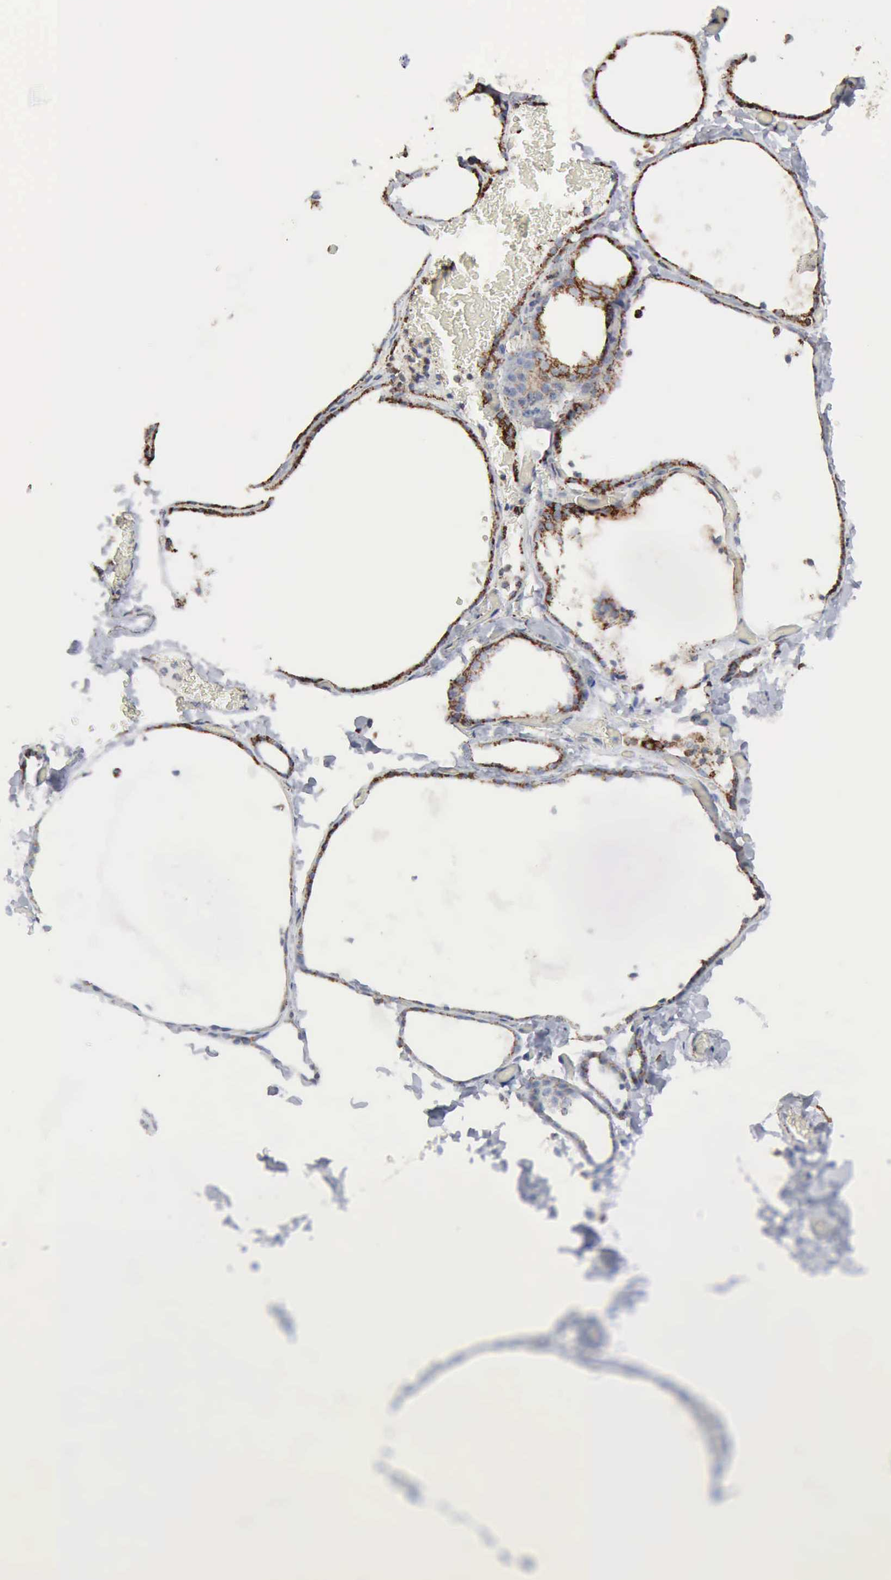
{"staining": {"intensity": "strong", "quantity": ">75%", "location": "cytoplasmic/membranous"}, "tissue": "thyroid gland", "cell_type": "Glandular cells", "image_type": "normal", "snomed": [{"axis": "morphology", "description": "Normal tissue, NOS"}, {"axis": "topography", "description": "Thyroid gland"}], "caption": "High-power microscopy captured an immunohistochemistry (IHC) photomicrograph of unremarkable thyroid gland, revealing strong cytoplasmic/membranous positivity in about >75% of glandular cells.", "gene": "ACO2", "patient": {"sex": "female", "age": 22}}